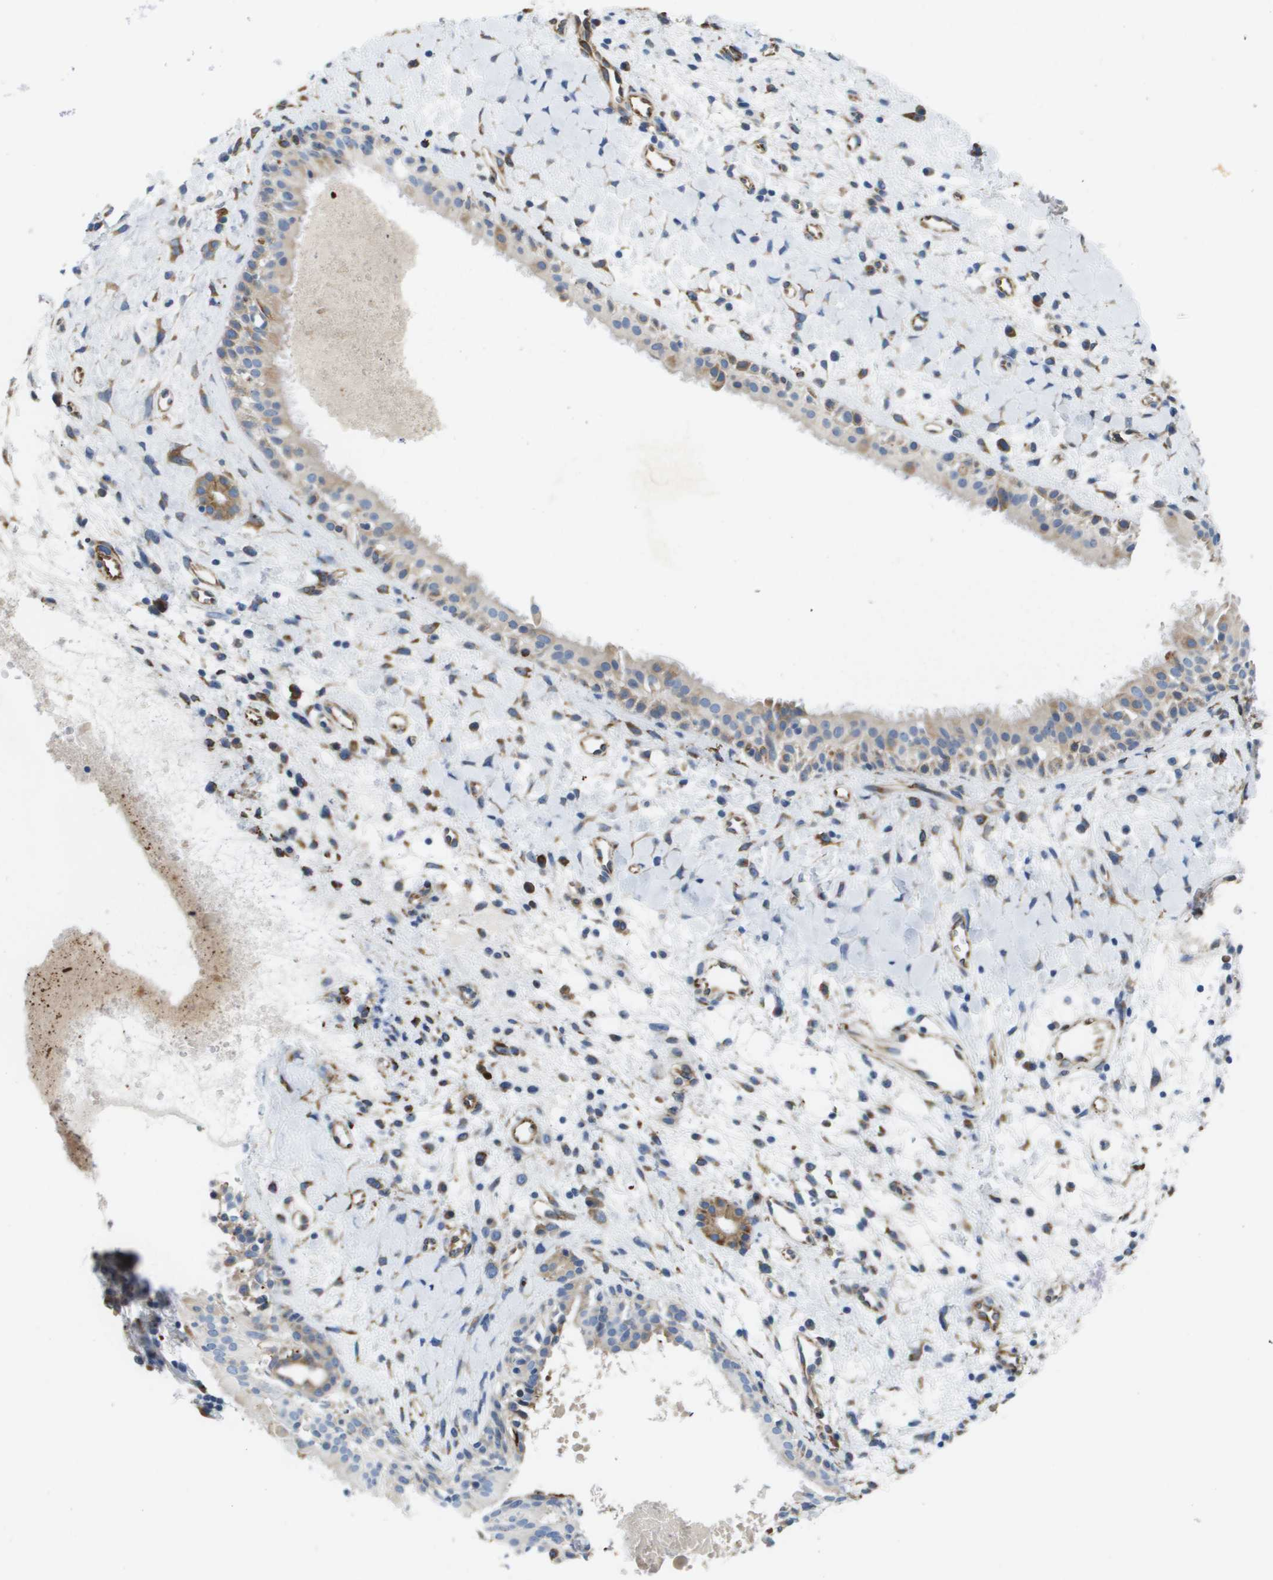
{"staining": {"intensity": "negative", "quantity": "none", "location": "none"}, "tissue": "nasopharynx", "cell_type": "Respiratory epithelial cells", "image_type": "normal", "snomed": [{"axis": "morphology", "description": "Normal tissue, NOS"}, {"axis": "topography", "description": "Nasopharynx"}], "caption": "Human nasopharynx stained for a protein using immunohistochemistry (IHC) displays no staining in respiratory epithelial cells.", "gene": "ST3GAL2", "patient": {"sex": "male", "age": 22}}